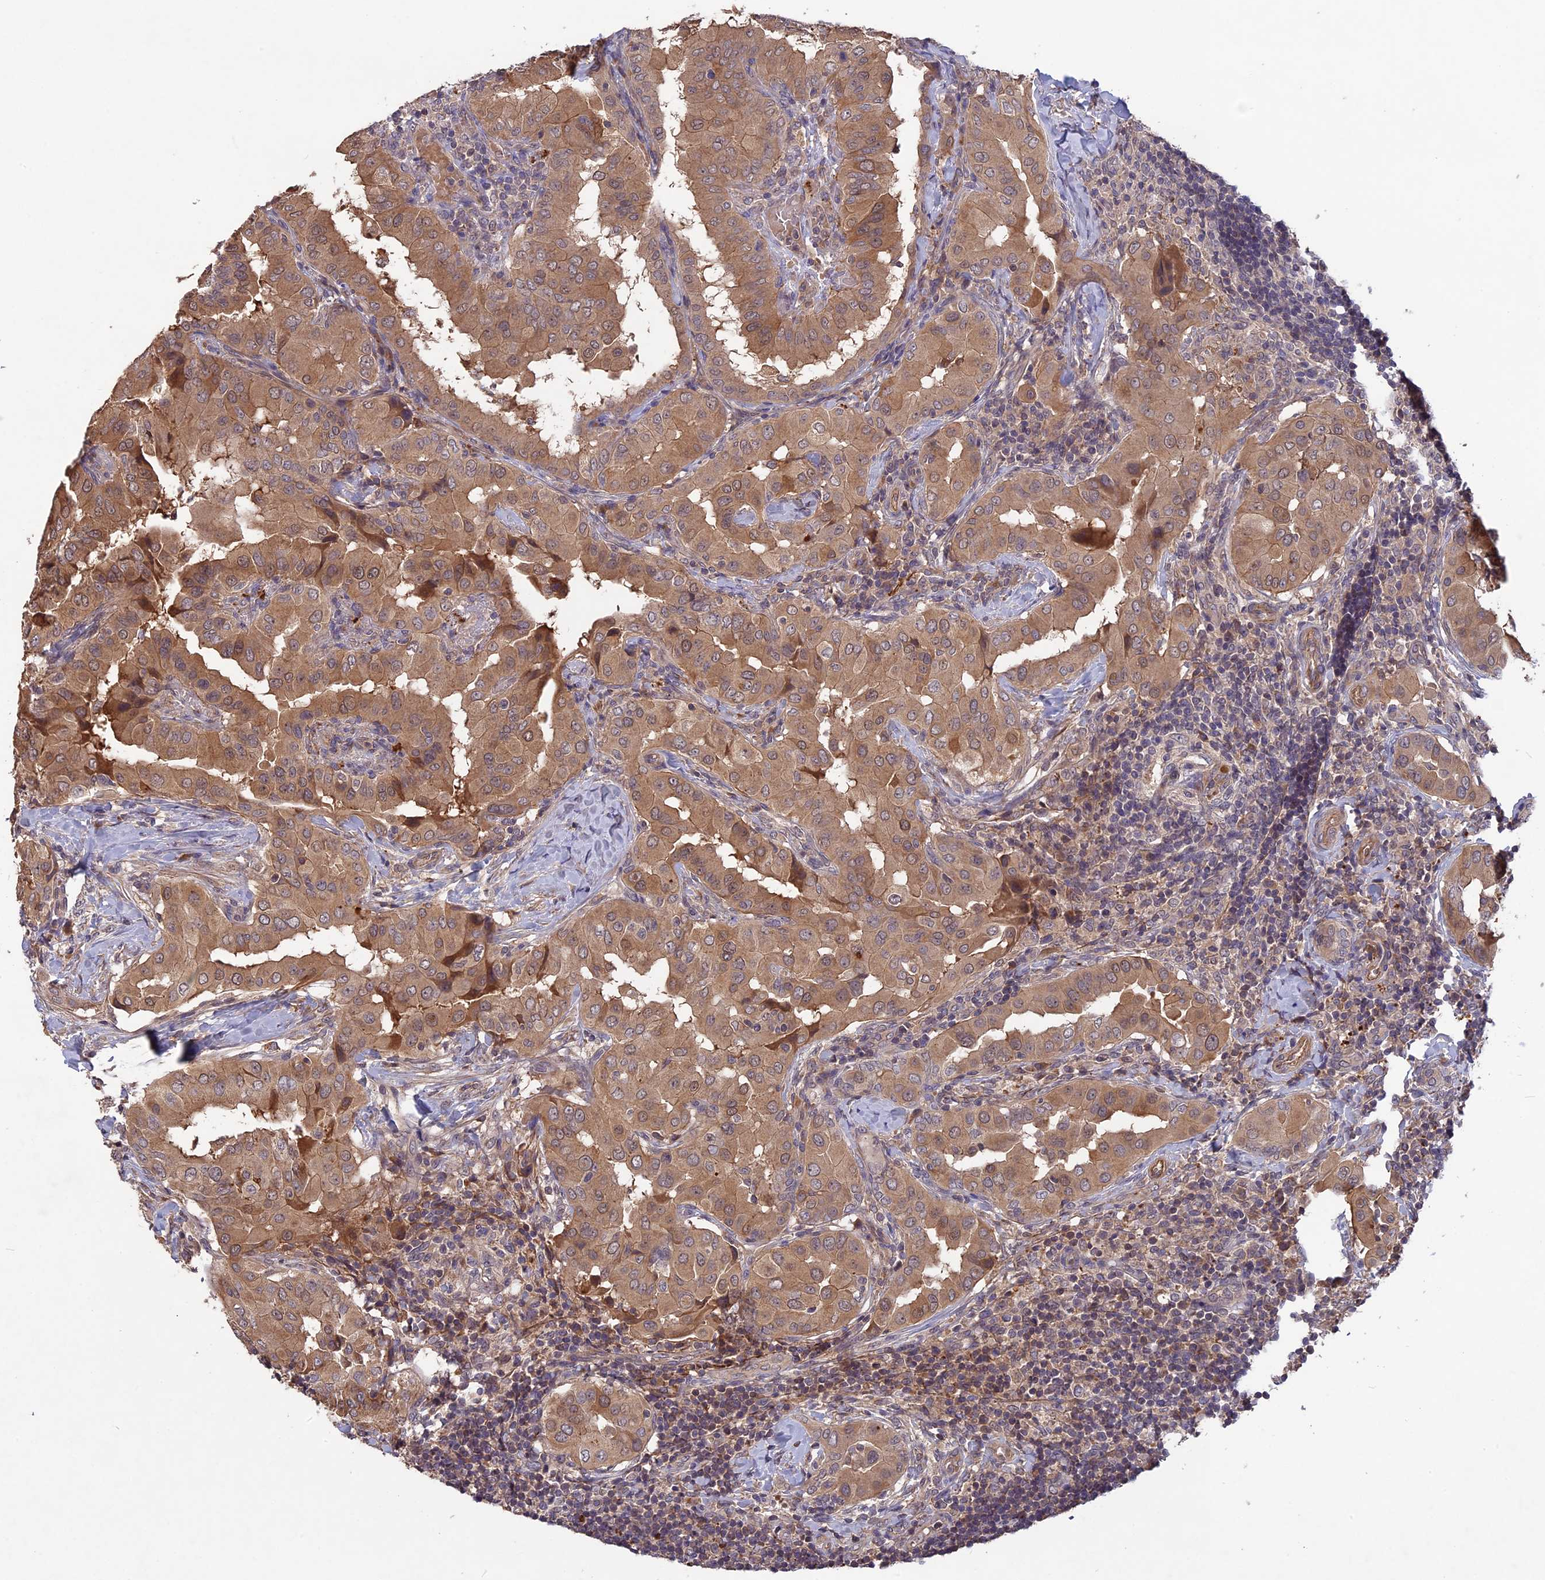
{"staining": {"intensity": "moderate", "quantity": ">75%", "location": "cytoplasmic/membranous"}, "tissue": "thyroid cancer", "cell_type": "Tumor cells", "image_type": "cancer", "snomed": [{"axis": "morphology", "description": "Papillary adenocarcinoma, NOS"}, {"axis": "topography", "description": "Thyroid gland"}], "caption": "Protein positivity by IHC exhibits moderate cytoplasmic/membranous staining in approximately >75% of tumor cells in thyroid cancer.", "gene": "ADO", "patient": {"sex": "male", "age": 33}}